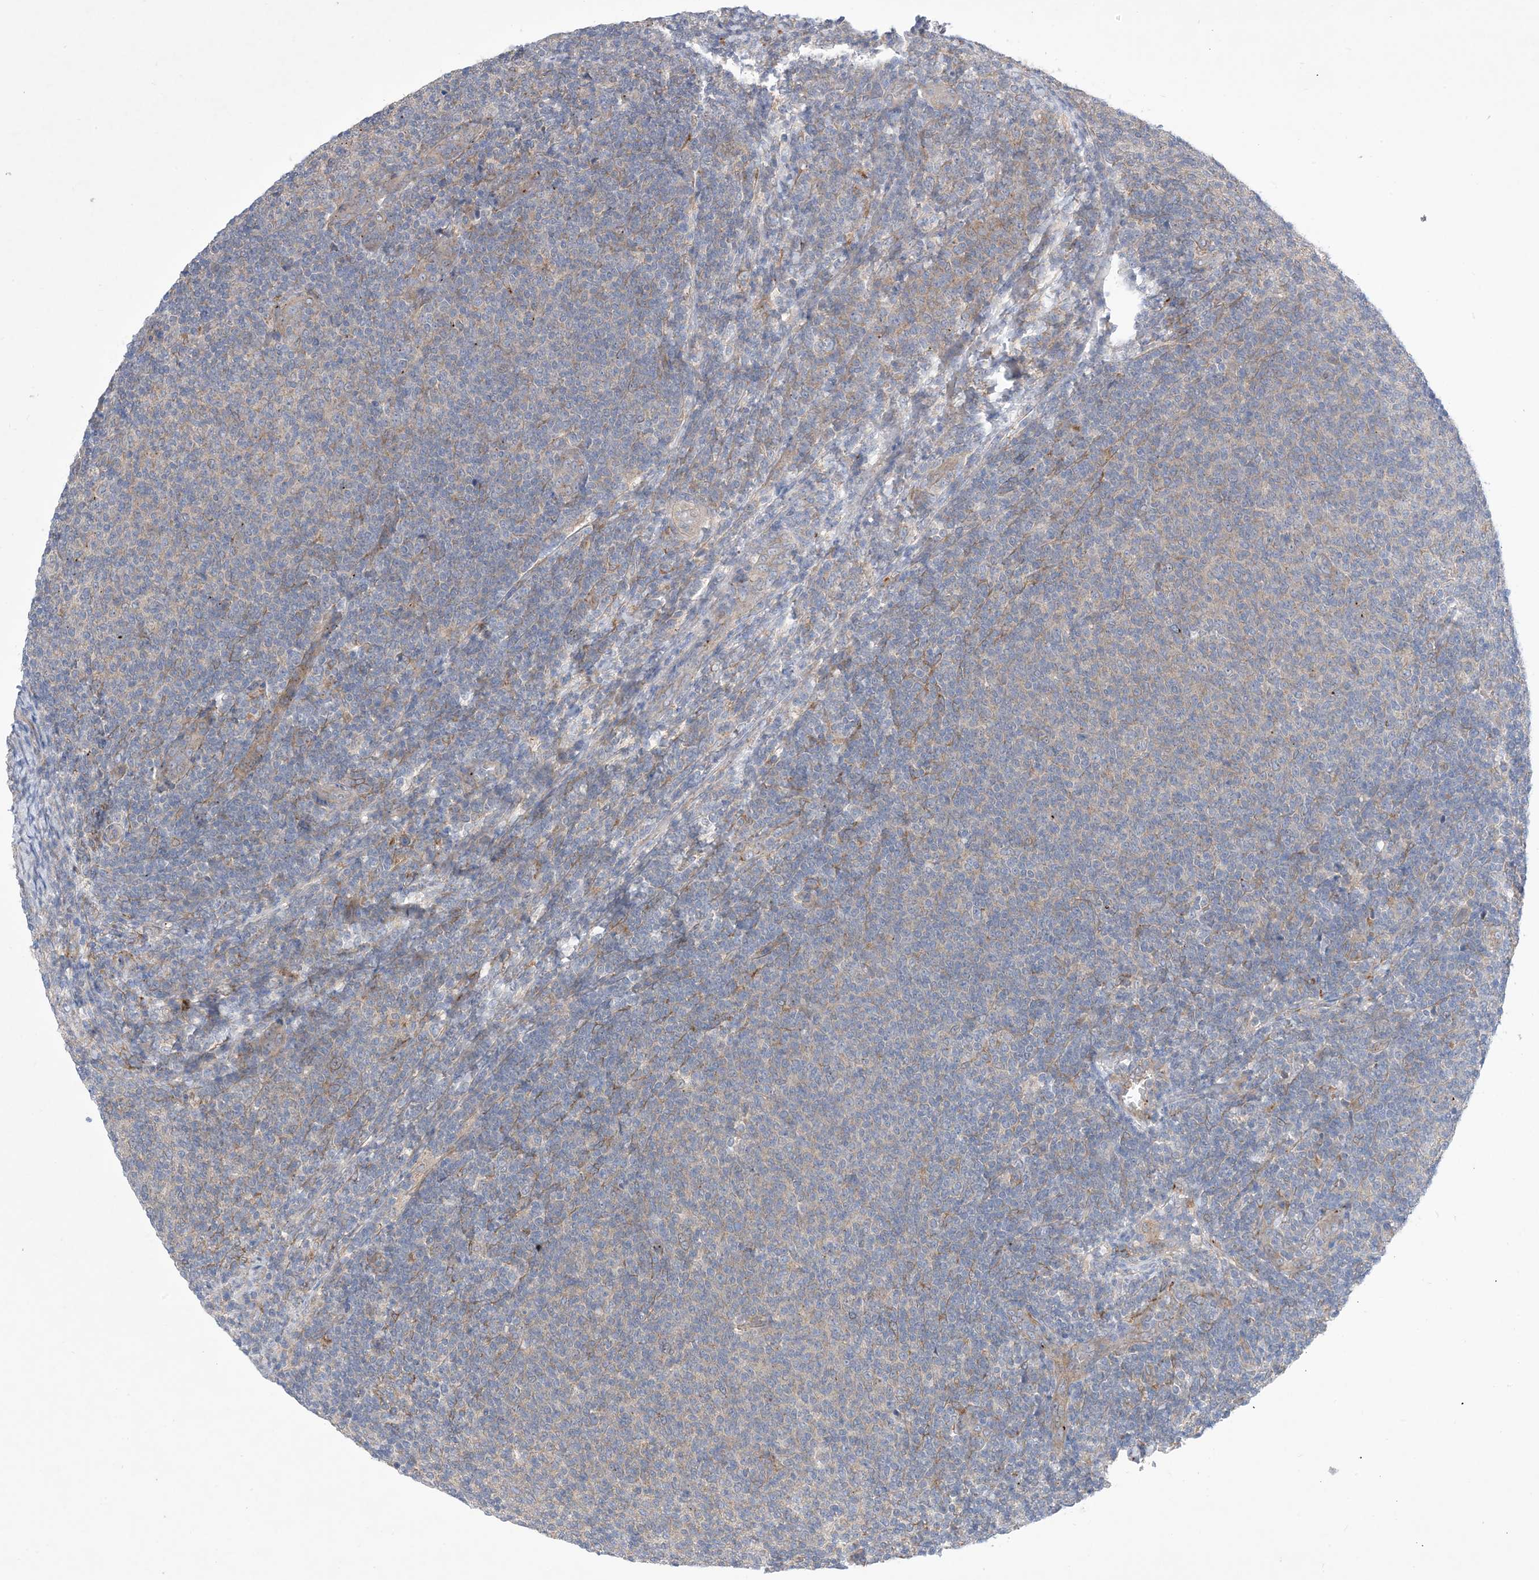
{"staining": {"intensity": "negative", "quantity": "none", "location": "none"}, "tissue": "lymphoma", "cell_type": "Tumor cells", "image_type": "cancer", "snomed": [{"axis": "morphology", "description": "Malignant lymphoma, non-Hodgkin's type, Low grade"}, {"axis": "topography", "description": "Lymph node"}], "caption": "Protein analysis of lymphoma demonstrates no significant positivity in tumor cells.", "gene": "EHBP1", "patient": {"sex": "male", "age": 66}}